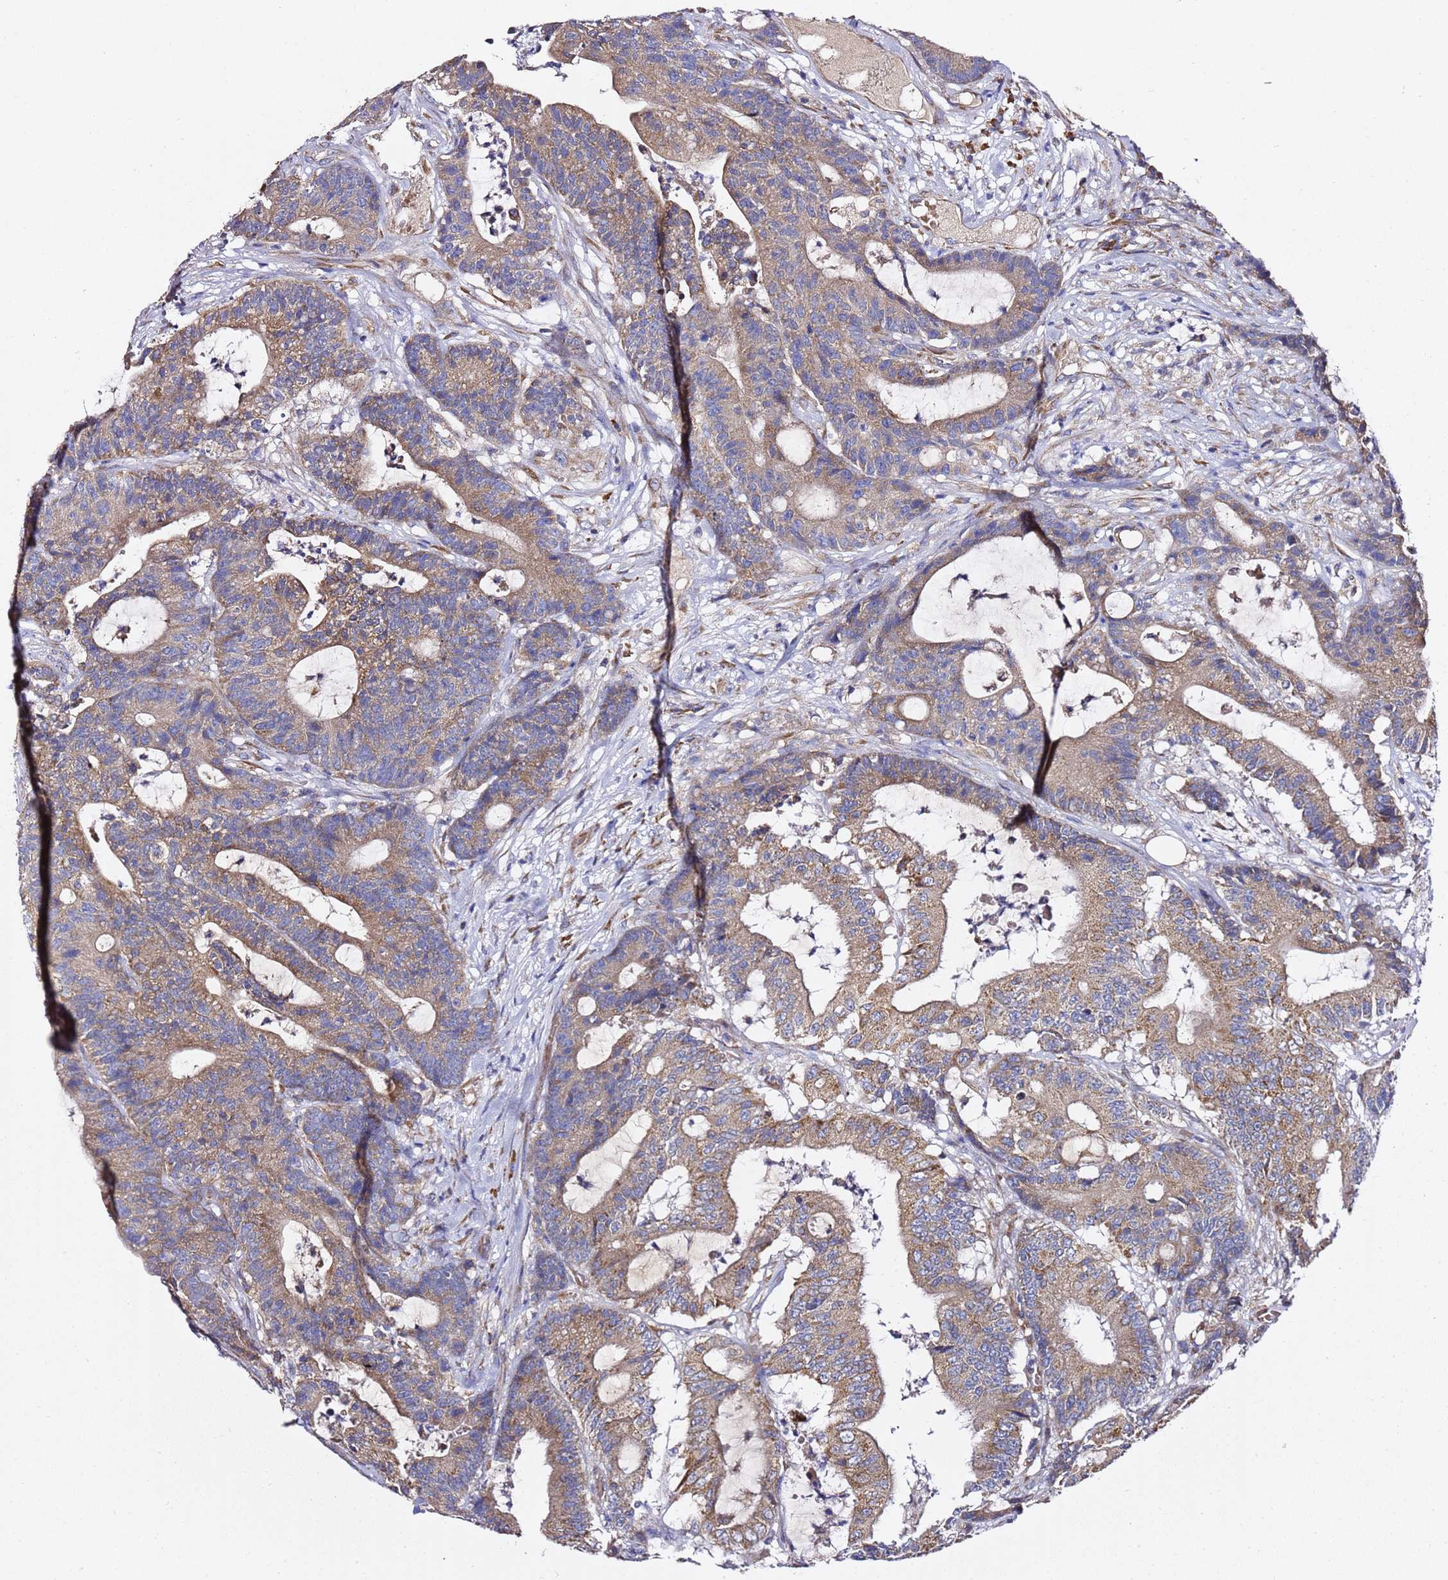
{"staining": {"intensity": "moderate", "quantity": ">75%", "location": "cytoplasmic/membranous"}, "tissue": "colorectal cancer", "cell_type": "Tumor cells", "image_type": "cancer", "snomed": [{"axis": "morphology", "description": "Adenocarcinoma, NOS"}, {"axis": "topography", "description": "Colon"}], "caption": "DAB immunohistochemical staining of human adenocarcinoma (colorectal) shows moderate cytoplasmic/membranous protein positivity in about >75% of tumor cells. The protein is shown in brown color, while the nuclei are stained blue.", "gene": "C19orf12", "patient": {"sex": "female", "age": 84}}